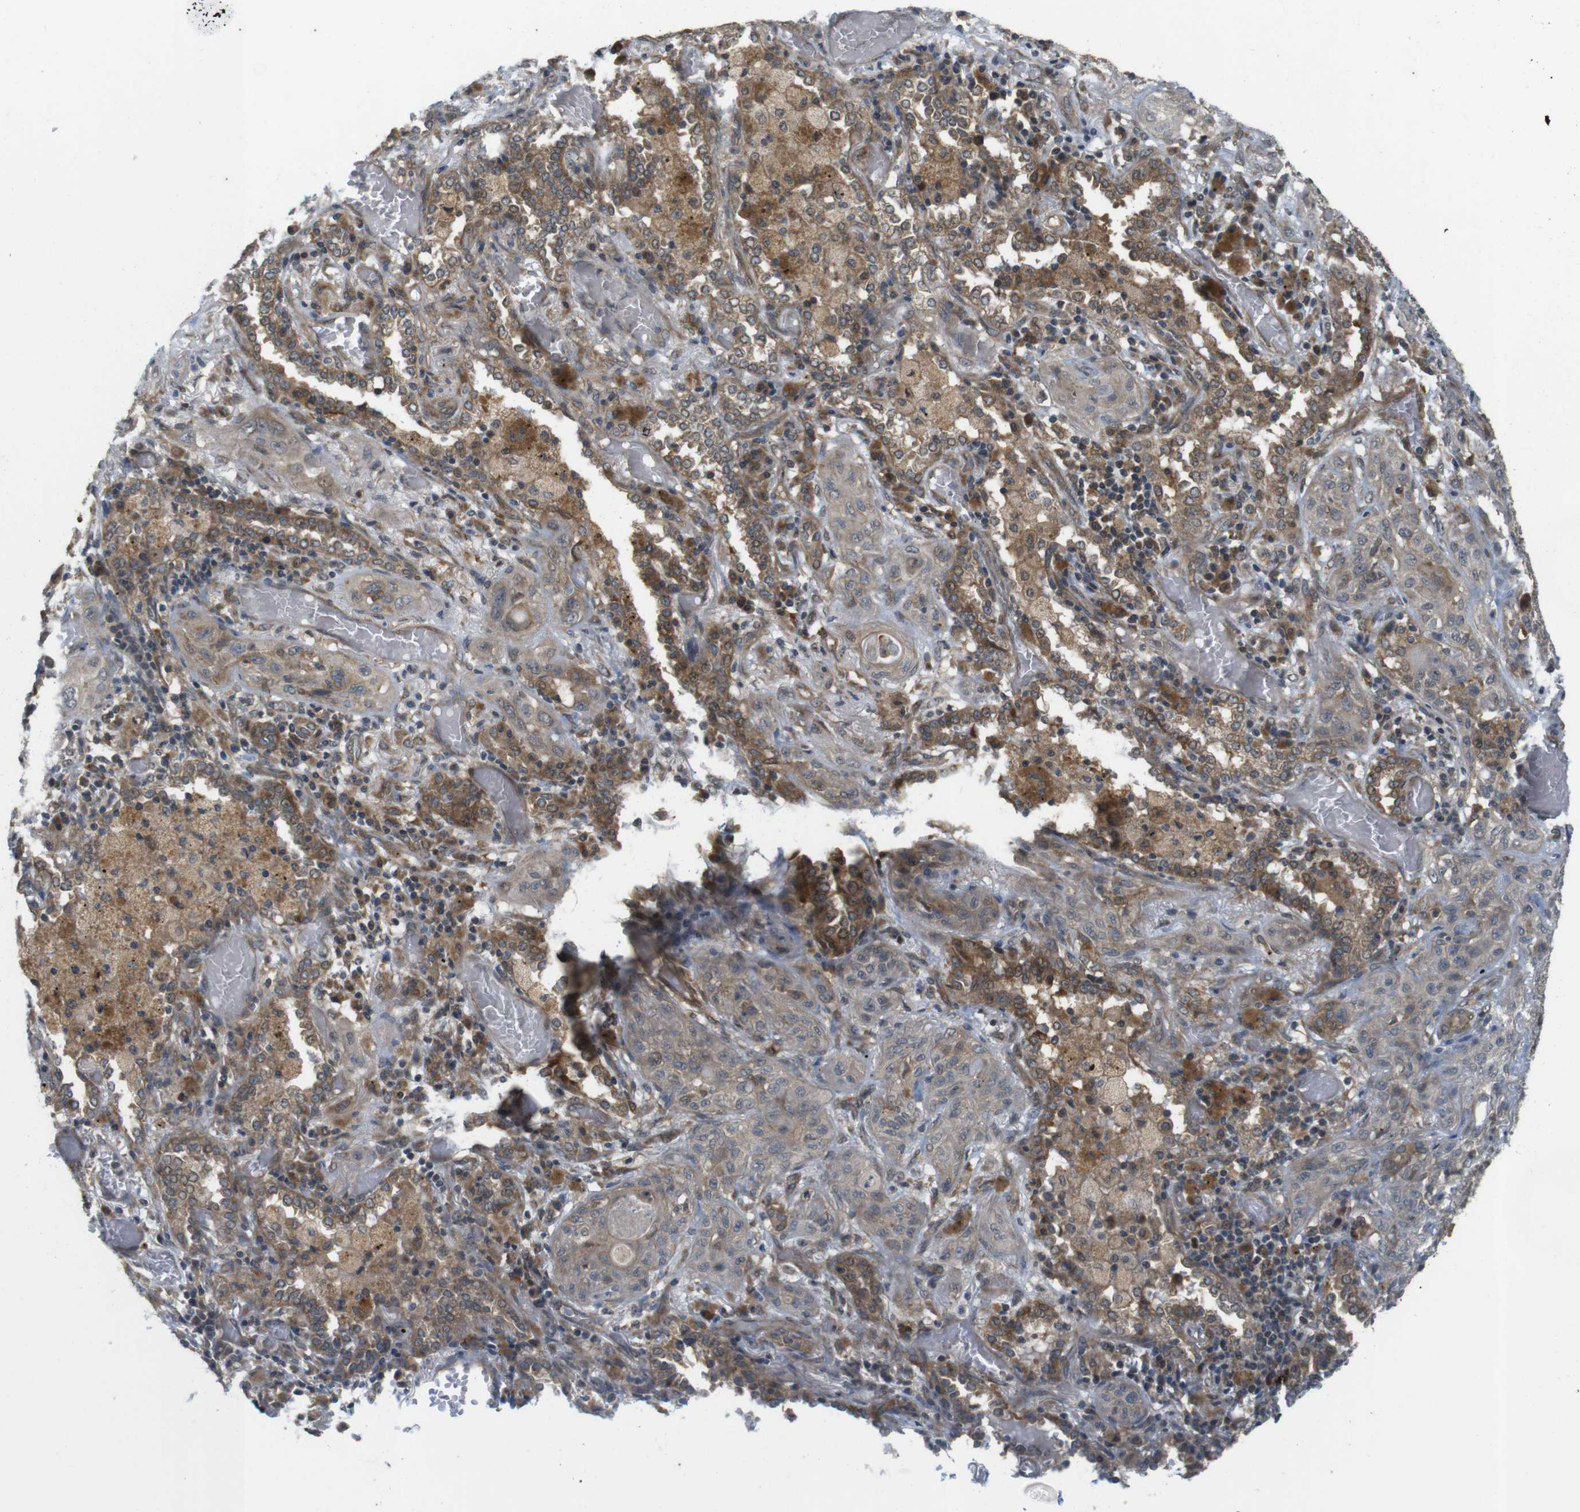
{"staining": {"intensity": "moderate", "quantity": "25%-75%", "location": "cytoplasmic/membranous"}, "tissue": "lung cancer", "cell_type": "Tumor cells", "image_type": "cancer", "snomed": [{"axis": "morphology", "description": "Squamous cell carcinoma, NOS"}, {"axis": "topography", "description": "Lung"}], "caption": "Squamous cell carcinoma (lung) stained for a protein reveals moderate cytoplasmic/membranous positivity in tumor cells.", "gene": "RNF130", "patient": {"sex": "female", "age": 47}}